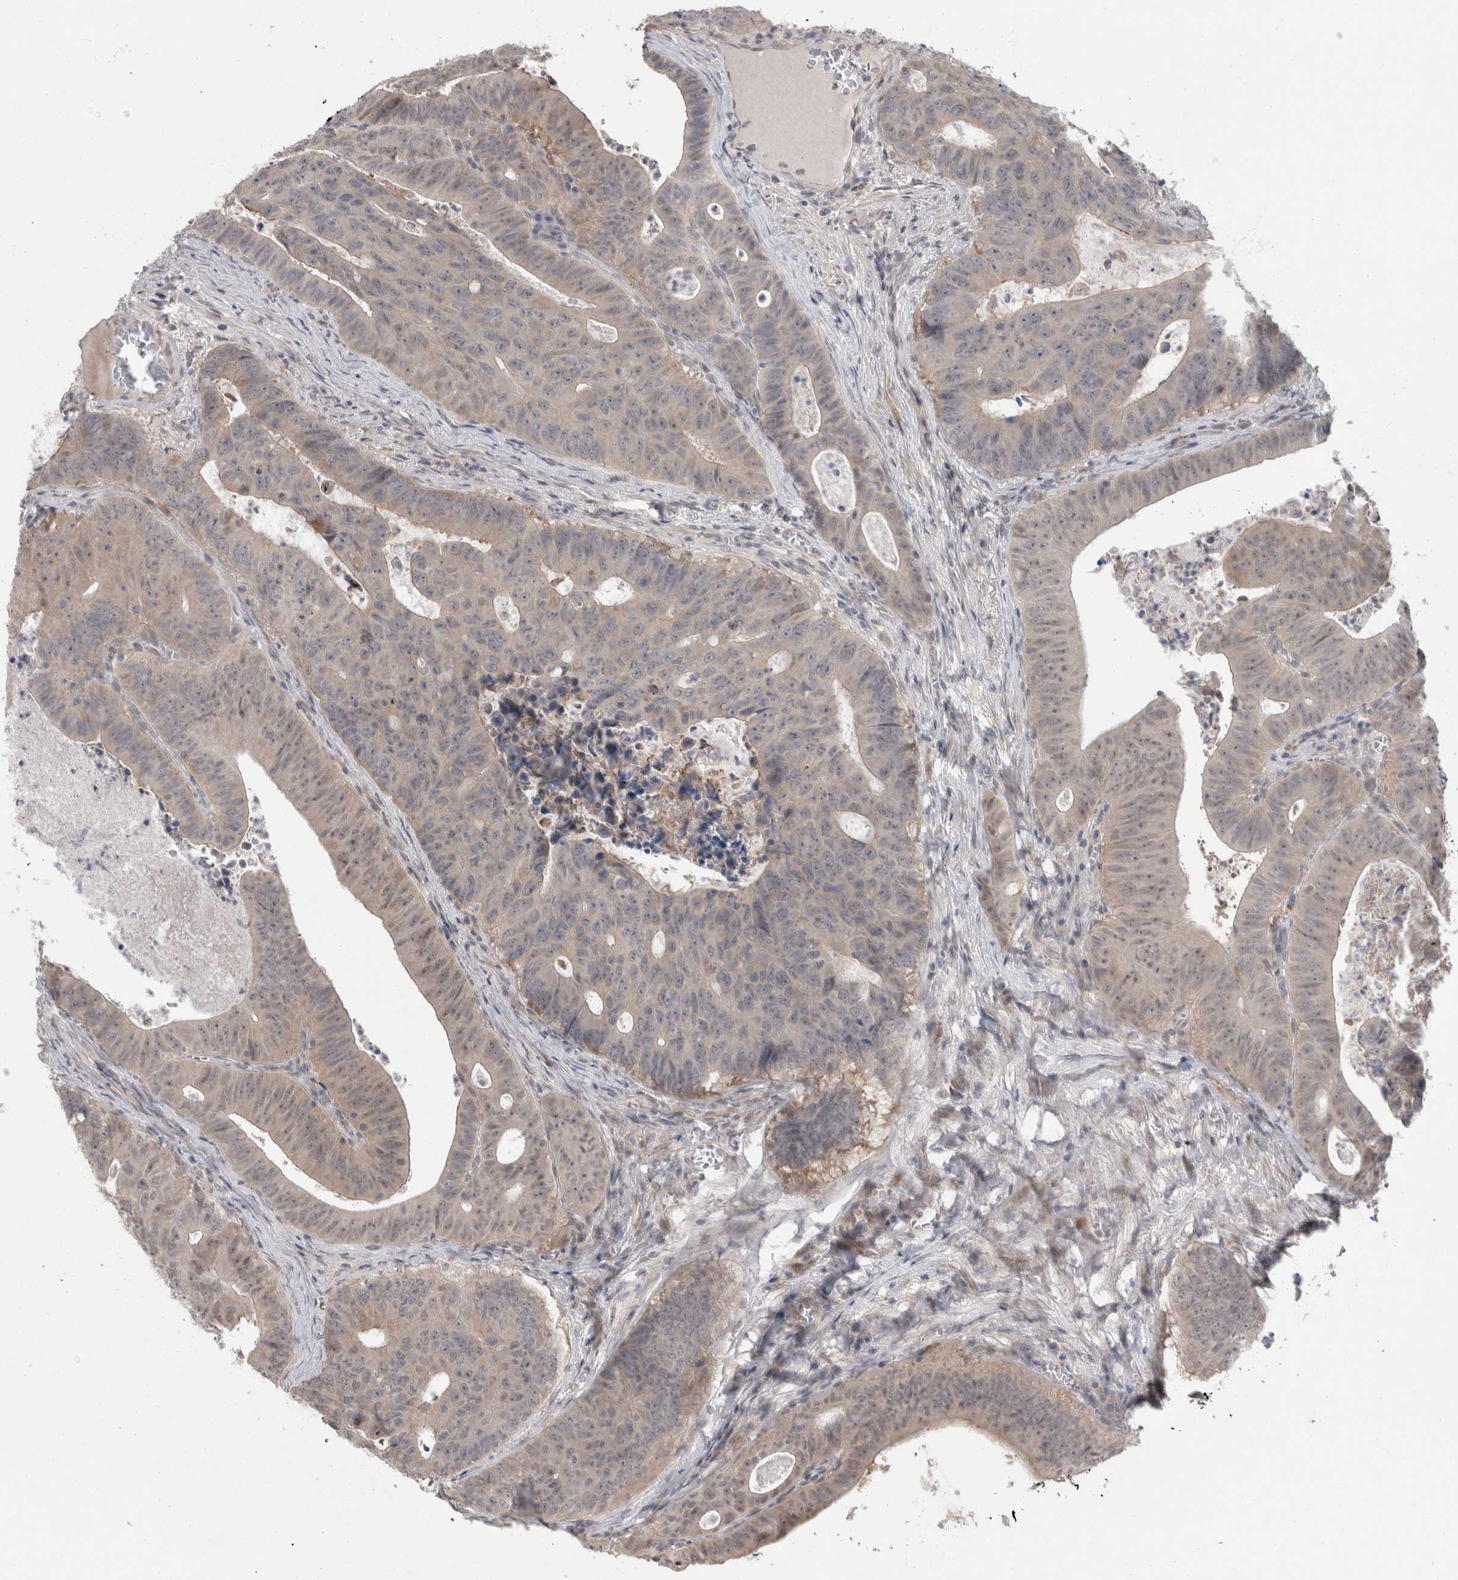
{"staining": {"intensity": "weak", "quantity": "<25%", "location": "cytoplasmic/membranous"}, "tissue": "colorectal cancer", "cell_type": "Tumor cells", "image_type": "cancer", "snomed": [{"axis": "morphology", "description": "Adenocarcinoma, NOS"}, {"axis": "topography", "description": "Colon"}], "caption": "DAB (3,3'-diaminobenzidine) immunohistochemical staining of colorectal adenocarcinoma demonstrates no significant staining in tumor cells. (DAB (3,3'-diaminobenzidine) IHC with hematoxylin counter stain).", "gene": "MTBP", "patient": {"sex": "male", "age": 87}}